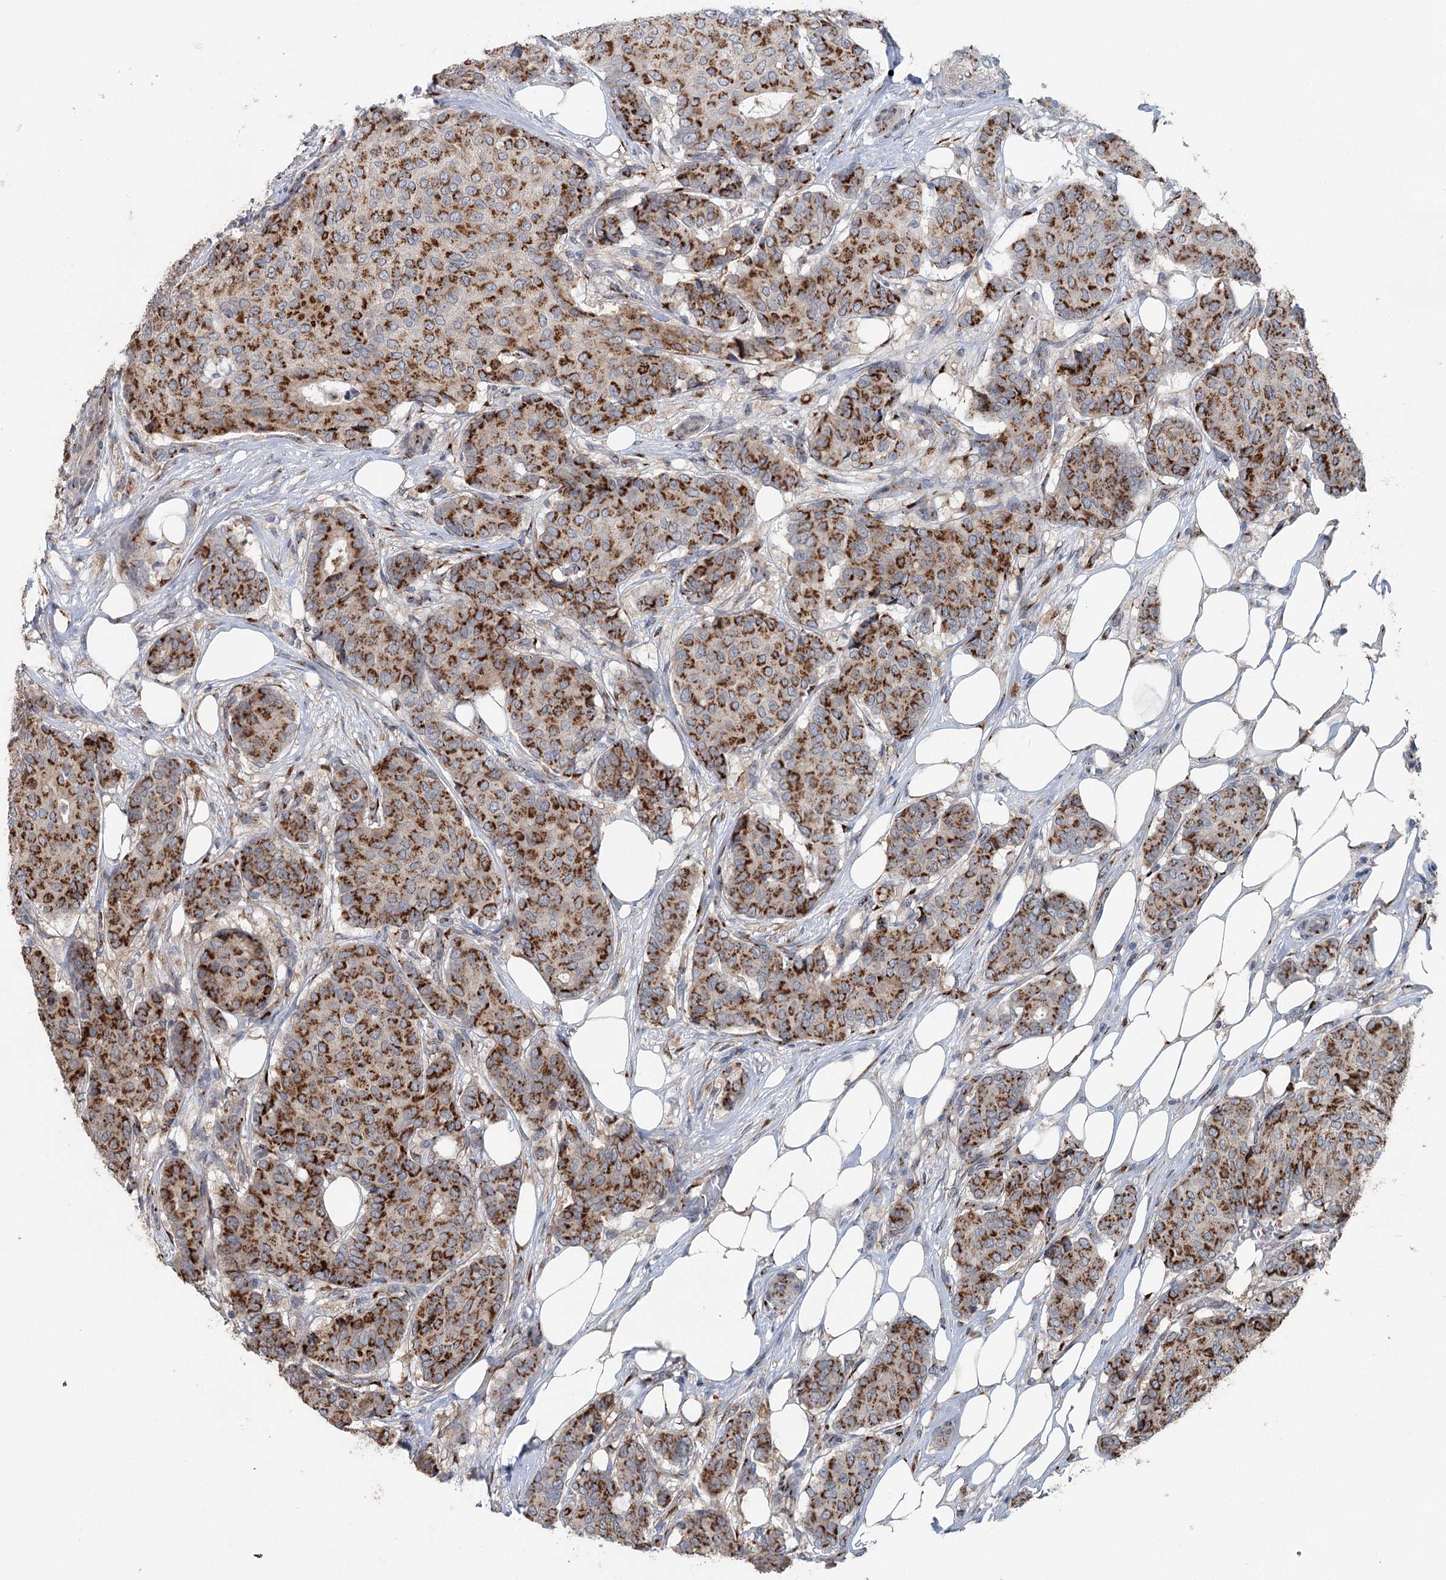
{"staining": {"intensity": "strong", "quantity": ">75%", "location": "cytoplasmic/membranous"}, "tissue": "breast cancer", "cell_type": "Tumor cells", "image_type": "cancer", "snomed": [{"axis": "morphology", "description": "Duct carcinoma"}, {"axis": "topography", "description": "Breast"}], "caption": "High-power microscopy captured an immunohistochemistry image of breast cancer (intraductal carcinoma), revealing strong cytoplasmic/membranous positivity in approximately >75% of tumor cells.", "gene": "ITIH5", "patient": {"sex": "female", "age": 75}}